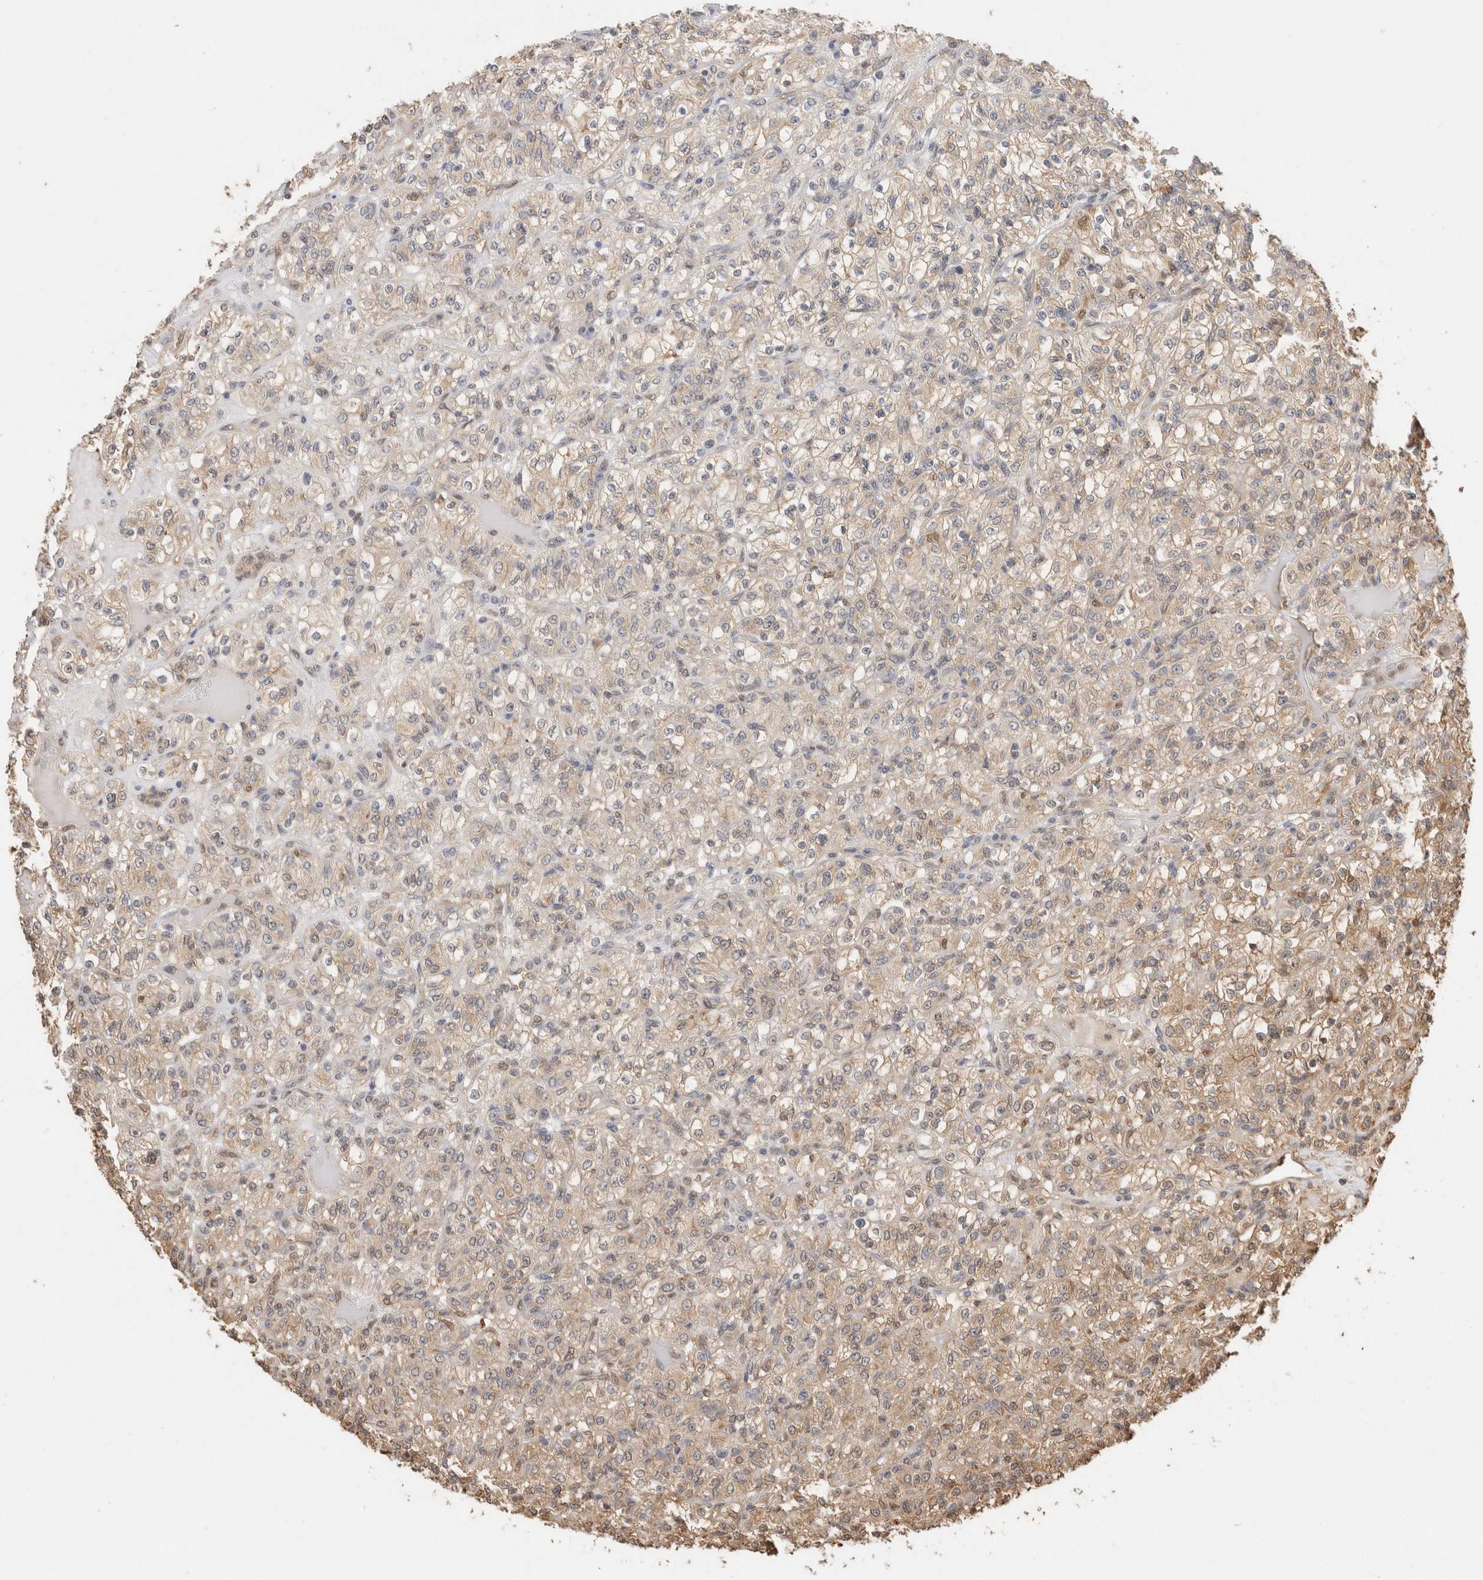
{"staining": {"intensity": "weak", "quantity": "25%-75%", "location": "cytoplasmic/membranous"}, "tissue": "renal cancer", "cell_type": "Tumor cells", "image_type": "cancer", "snomed": [{"axis": "morphology", "description": "Normal tissue, NOS"}, {"axis": "morphology", "description": "Adenocarcinoma, NOS"}, {"axis": "topography", "description": "Kidney"}], "caption": "A brown stain shows weak cytoplasmic/membranous positivity of a protein in adenocarcinoma (renal) tumor cells. The staining was performed using DAB (3,3'-diaminobenzidine) to visualize the protein expression in brown, while the nuclei were stained in blue with hematoxylin (Magnification: 20x).", "gene": "YWHAH", "patient": {"sex": "female", "age": 72}}